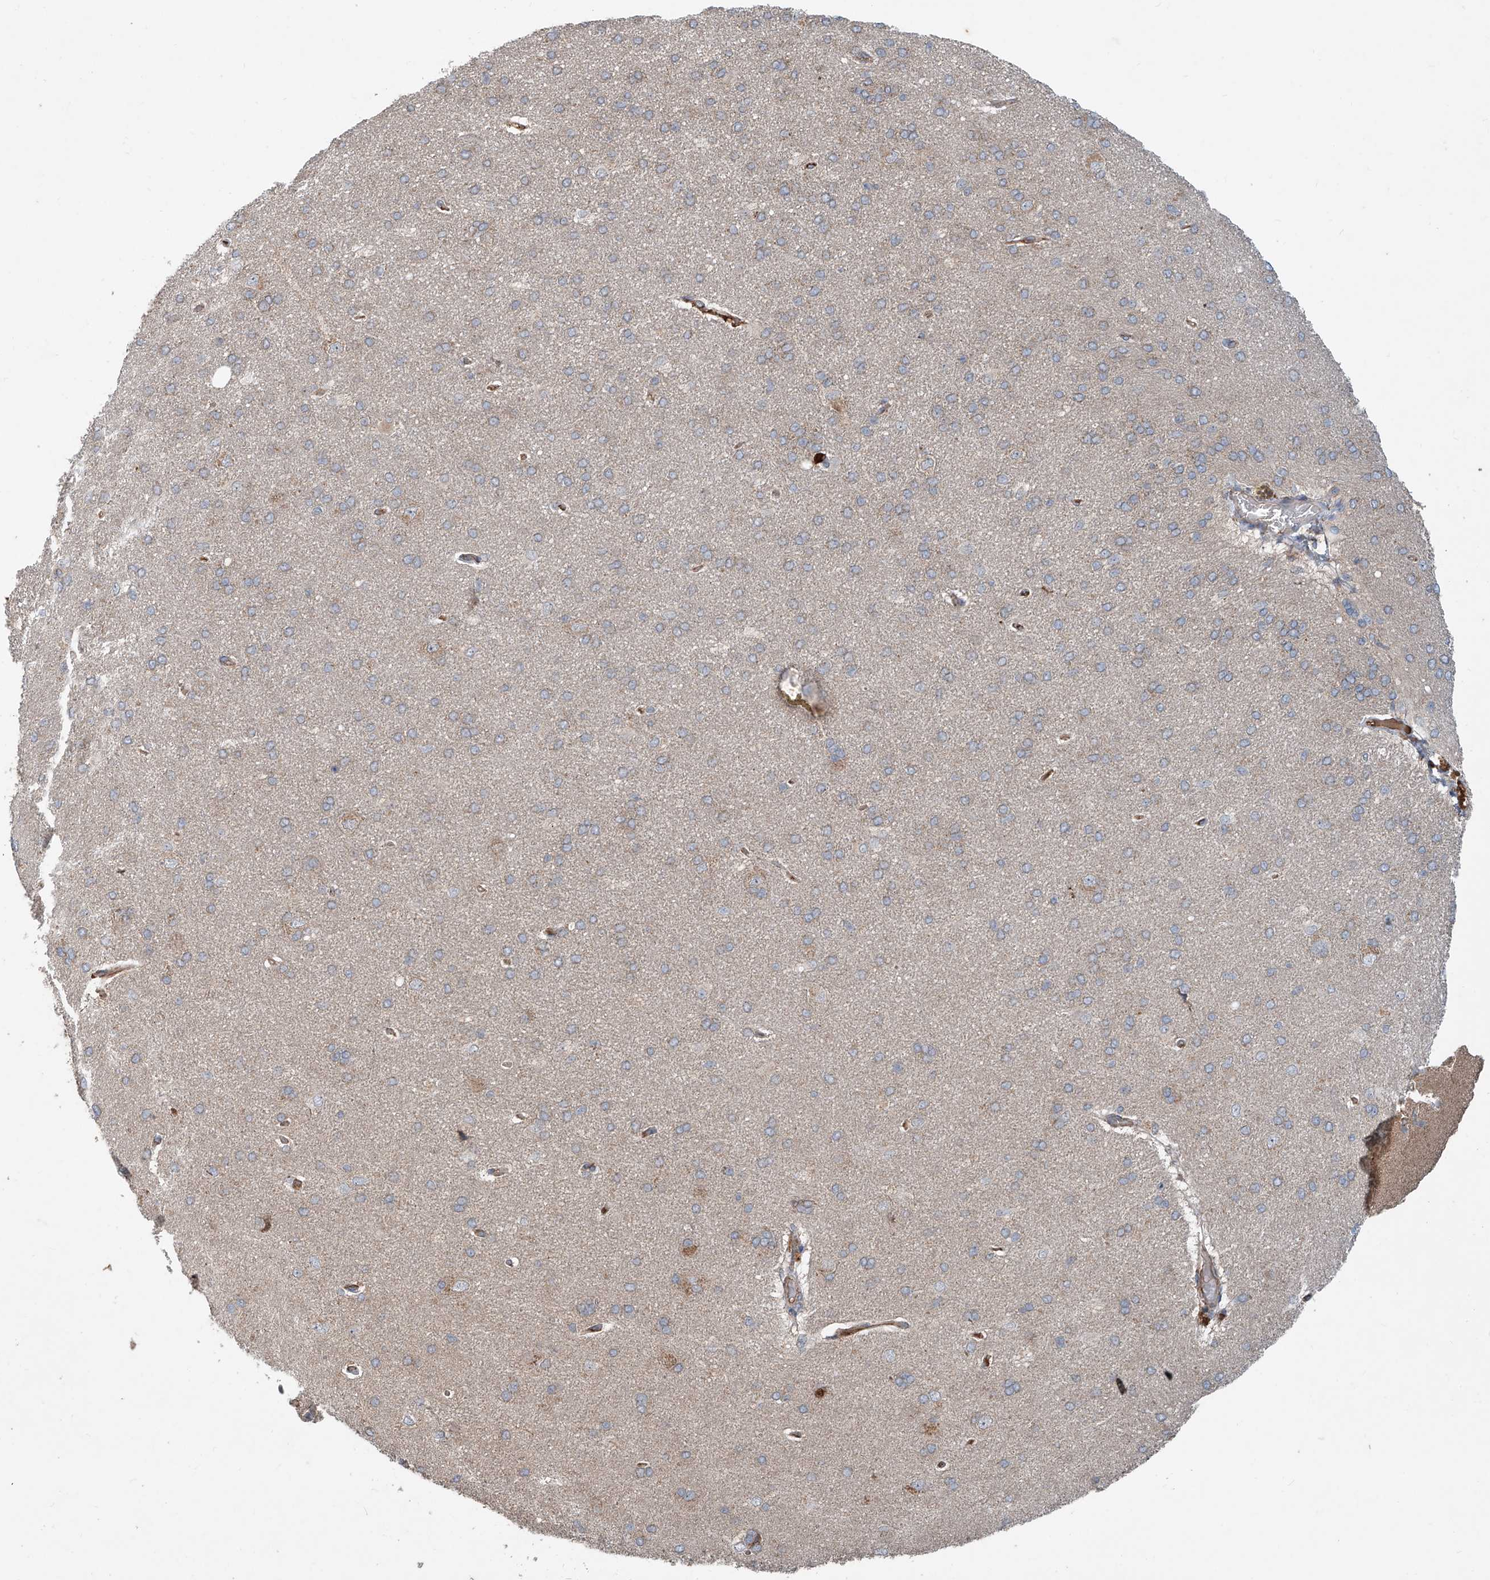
{"staining": {"intensity": "weak", "quantity": ">75%", "location": "cytoplasmic/membranous"}, "tissue": "cerebral cortex", "cell_type": "Endothelial cells", "image_type": "normal", "snomed": [{"axis": "morphology", "description": "Normal tissue, NOS"}, {"axis": "topography", "description": "Cerebral cortex"}], "caption": "This histopathology image shows normal cerebral cortex stained with immunohistochemistry (IHC) to label a protein in brown. The cytoplasmic/membranous of endothelial cells show weak positivity for the protein. Nuclei are counter-stained blue.", "gene": "ADAM23", "patient": {"sex": "male", "age": 62}}